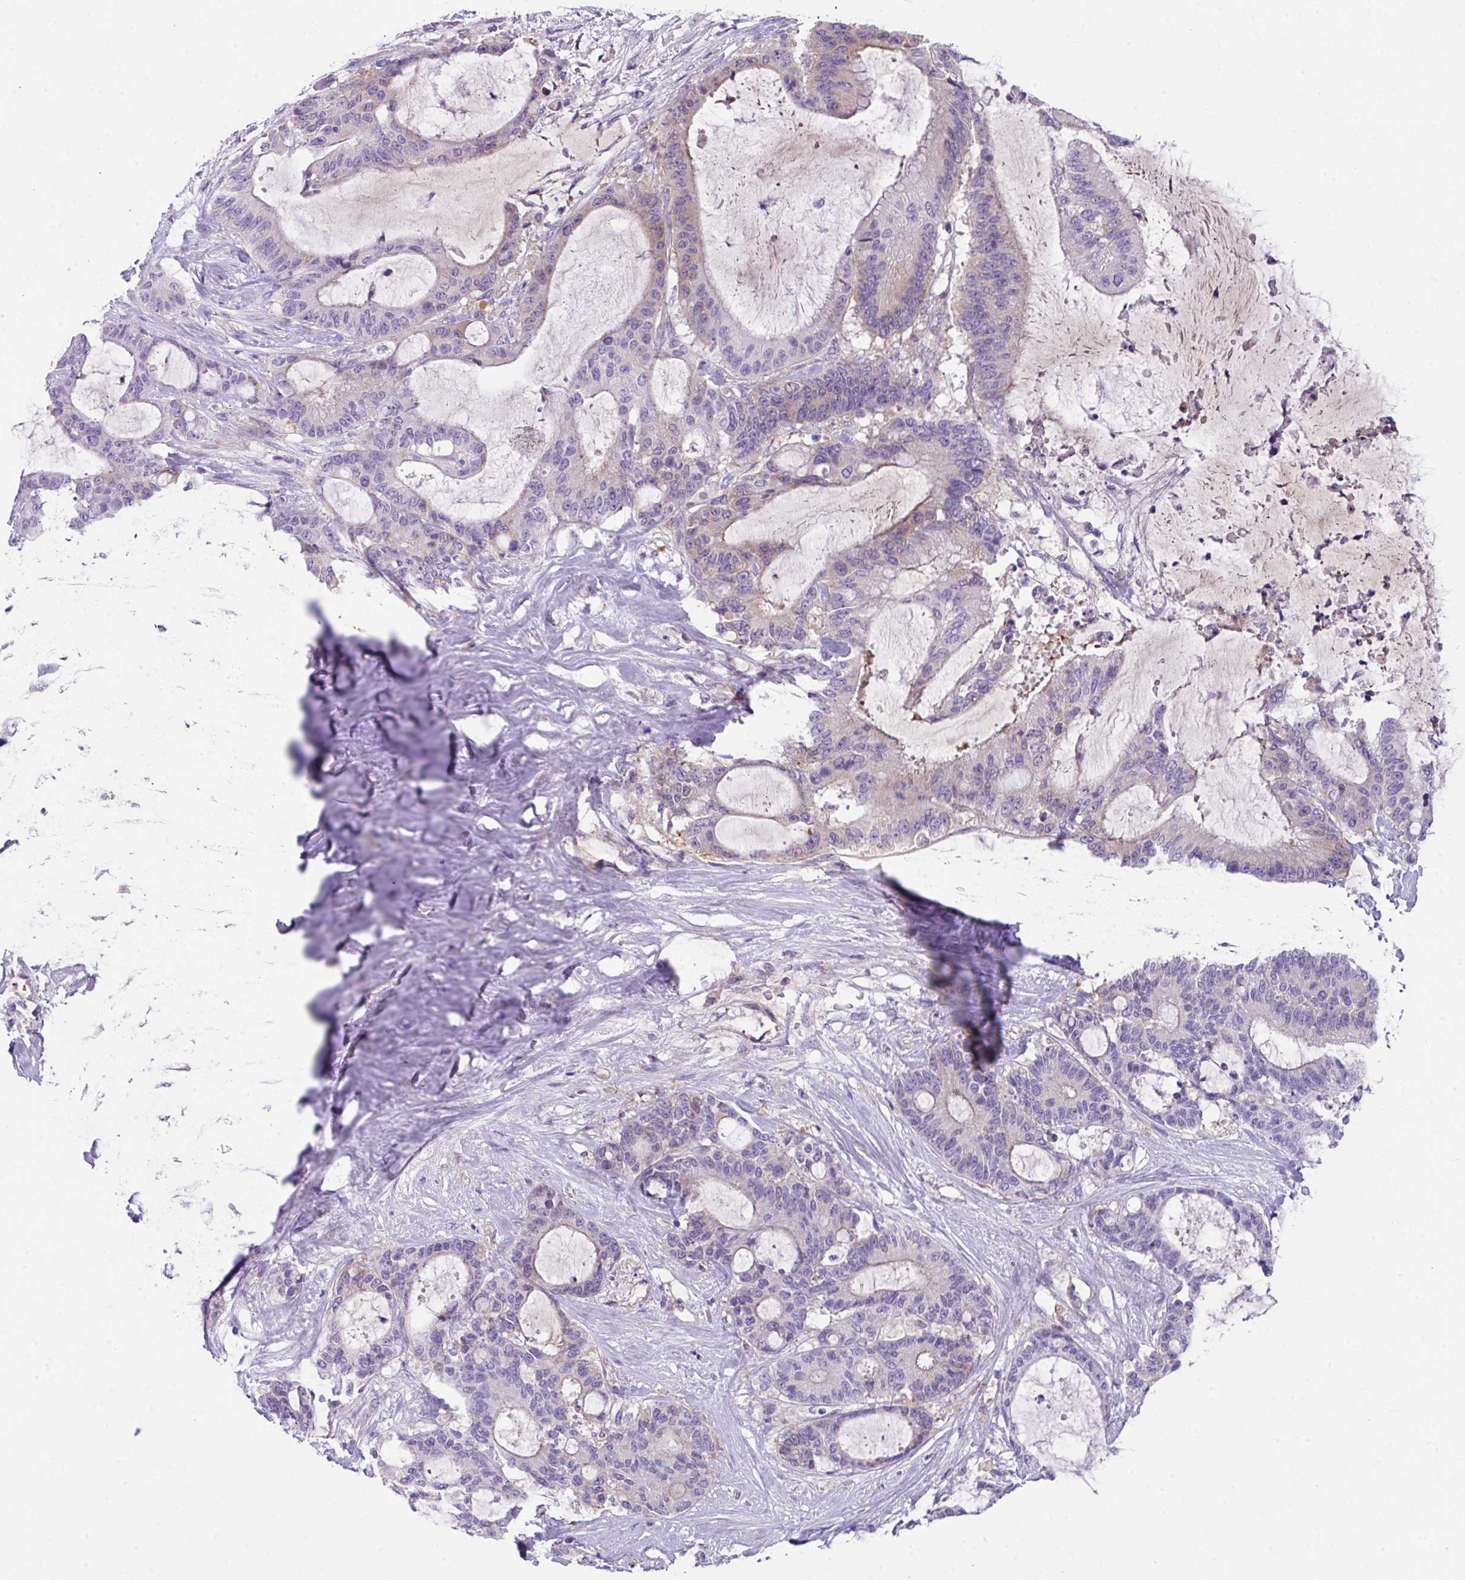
{"staining": {"intensity": "negative", "quantity": "none", "location": "none"}, "tissue": "liver cancer", "cell_type": "Tumor cells", "image_type": "cancer", "snomed": [{"axis": "morphology", "description": "Normal tissue, NOS"}, {"axis": "morphology", "description": "Cholangiocarcinoma"}, {"axis": "topography", "description": "Liver"}, {"axis": "topography", "description": "Peripheral nerve tissue"}], "caption": "A high-resolution image shows IHC staining of liver cholangiocarcinoma, which reveals no significant positivity in tumor cells.", "gene": "DNAL1", "patient": {"sex": "female", "age": 73}}